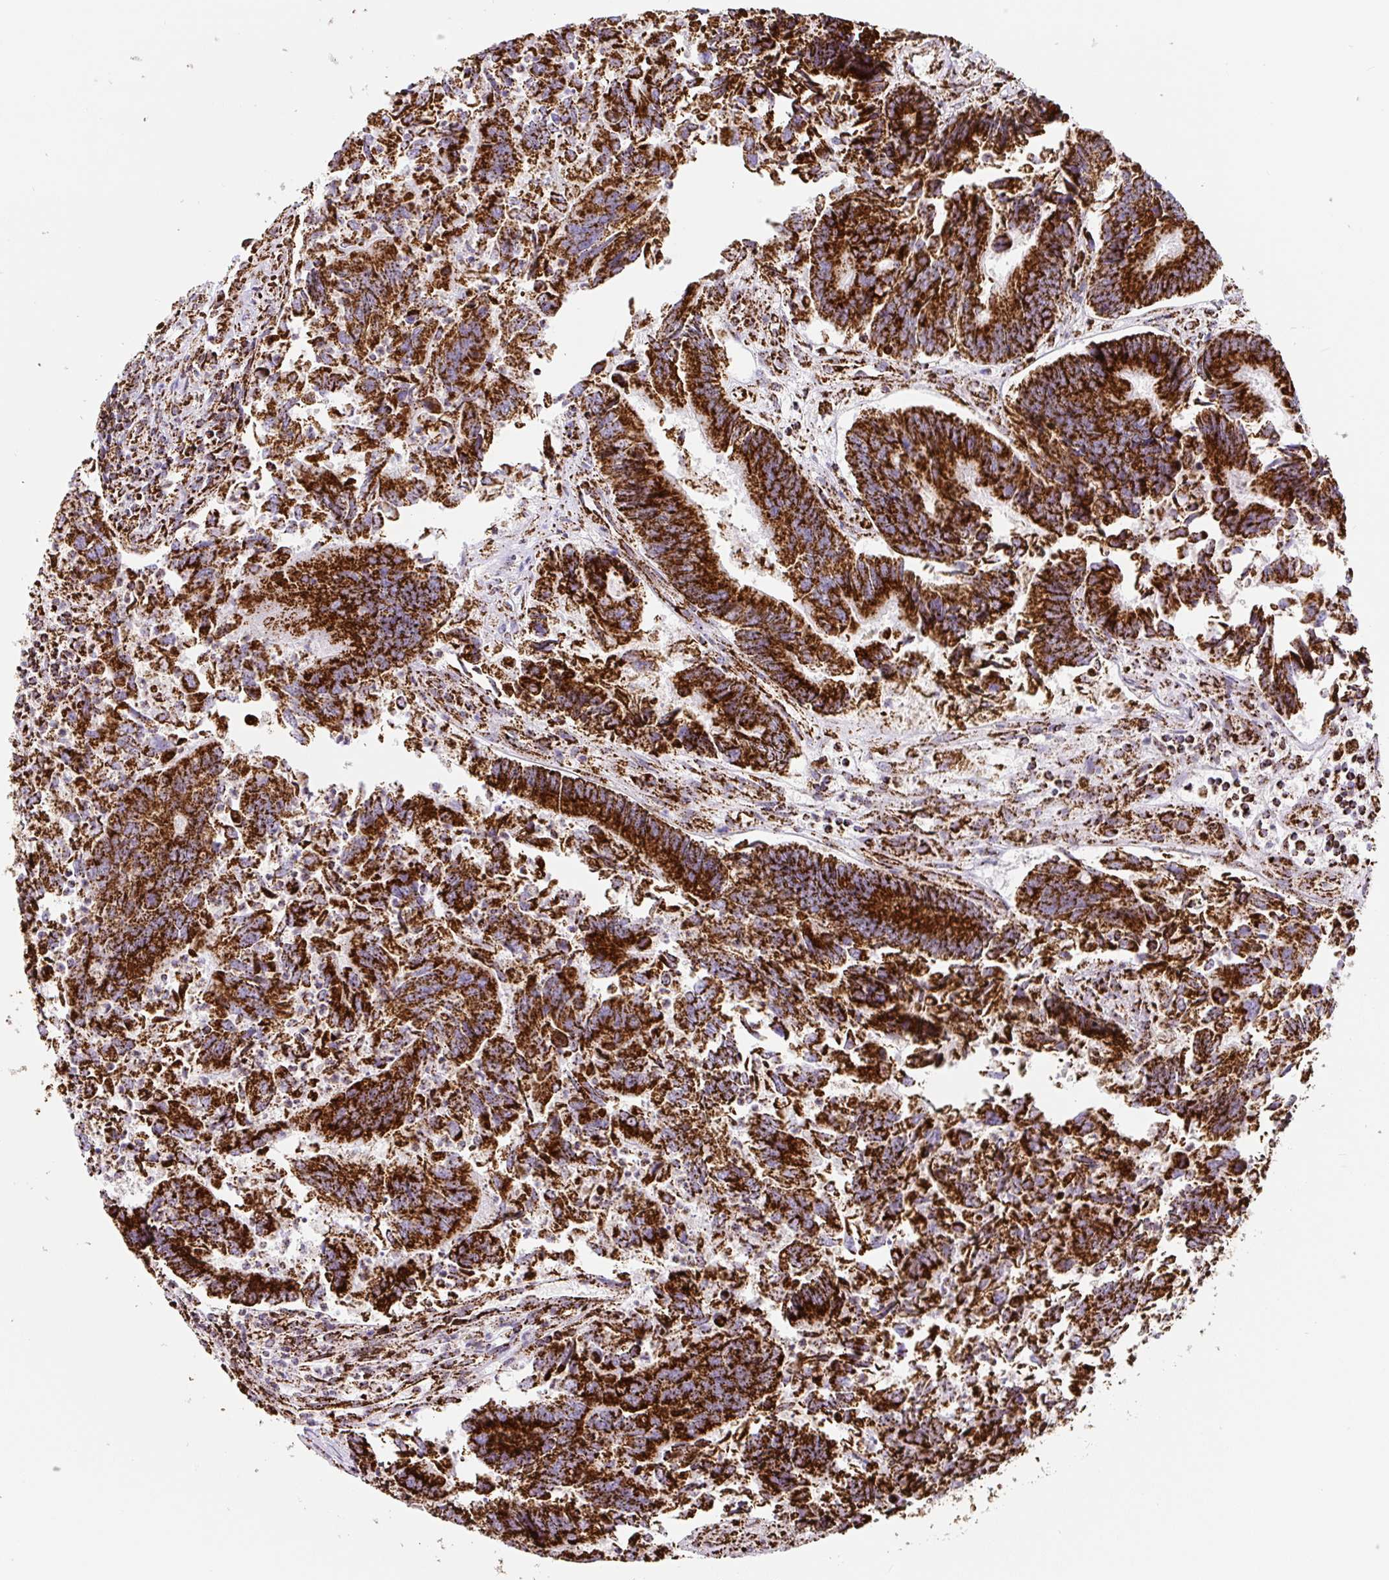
{"staining": {"intensity": "strong", "quantity": ">75%", "location": "cytoplasmic/membranous"}, "tissue": "colorectal cancer", "cell_type": "Tumor cells", "image_type": "cancer", "snomed": [{"axis": "morphology", "description": "Adenocarcinoma, NOS"}, {"axis": "topography", "description": "Colon"}], "caption": "A high amount of strong cytoplasmic/membranous staining is appreciated in about >75% of tumor cells in colorectal cancer (adenocarcinoma) tissue. (DAB (3,3'-diaminobenzidine) IHC, brown staining for protein, blue staining for nuclei).", "gene": "ATP5F1A", "patient": {"sex": "female", "age": 67}}